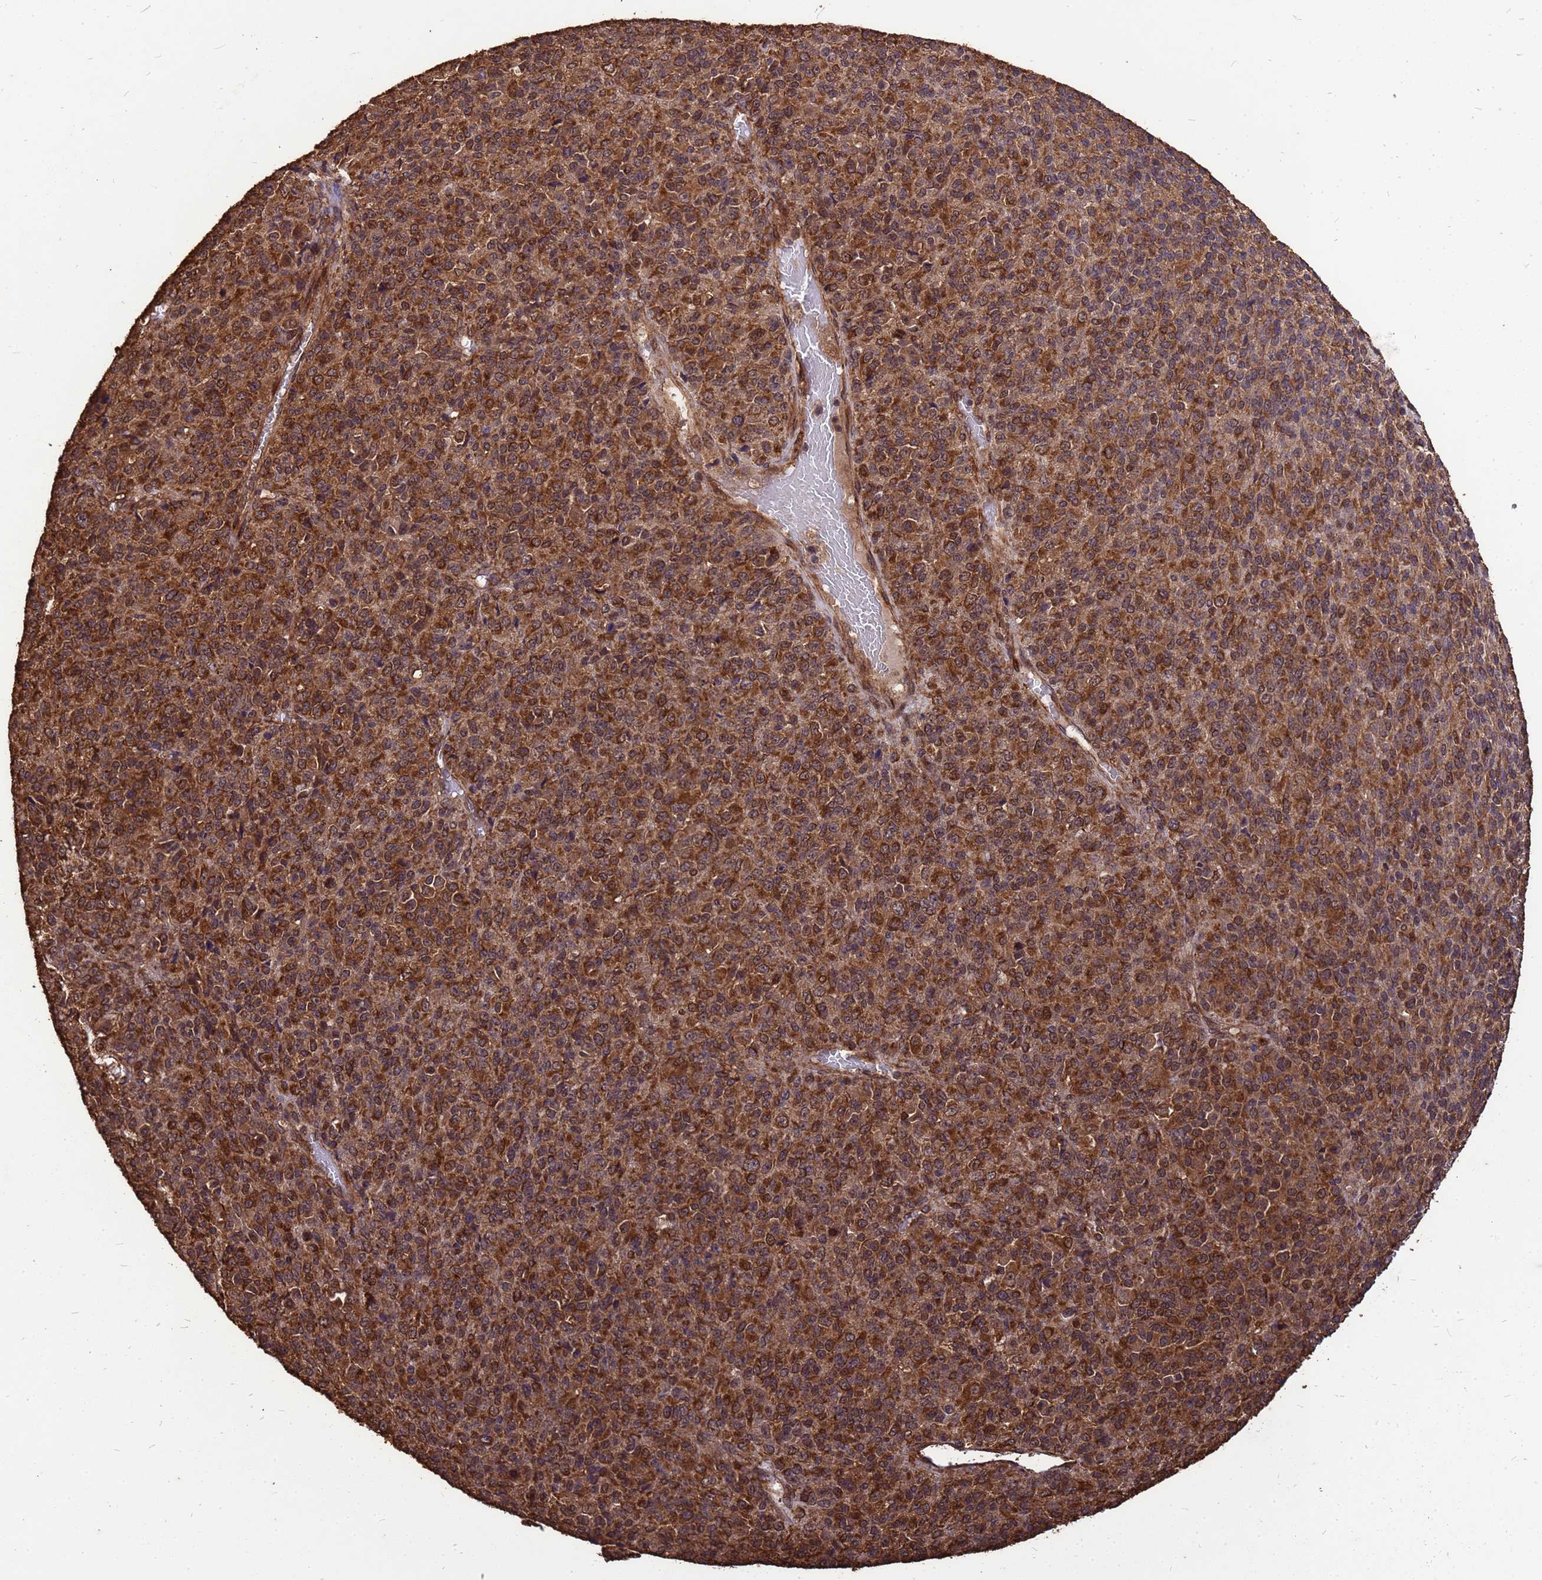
{"staining": {"intensity": "strong", "quantity": ">75%", "location": "cytoplasmic/membranous"}, "tissue": "melanoma", "cell_type": "Tumor cells", "image_type": "cancer", "snomed": [{"axis": "morphology", "description": "Malignant melanoma, Metastatic site"}, {"axis": "topography", "description": "Brain"}], "caption": "There is high levels of strong cytoplasmic/membranous staining in tumor cells of malignant melanoma (metastatic site), as demonstrated by immunohistochemical staining (brown color).", "gene": "ZNF618", "patient": {"sex": "female", "age": 56}}